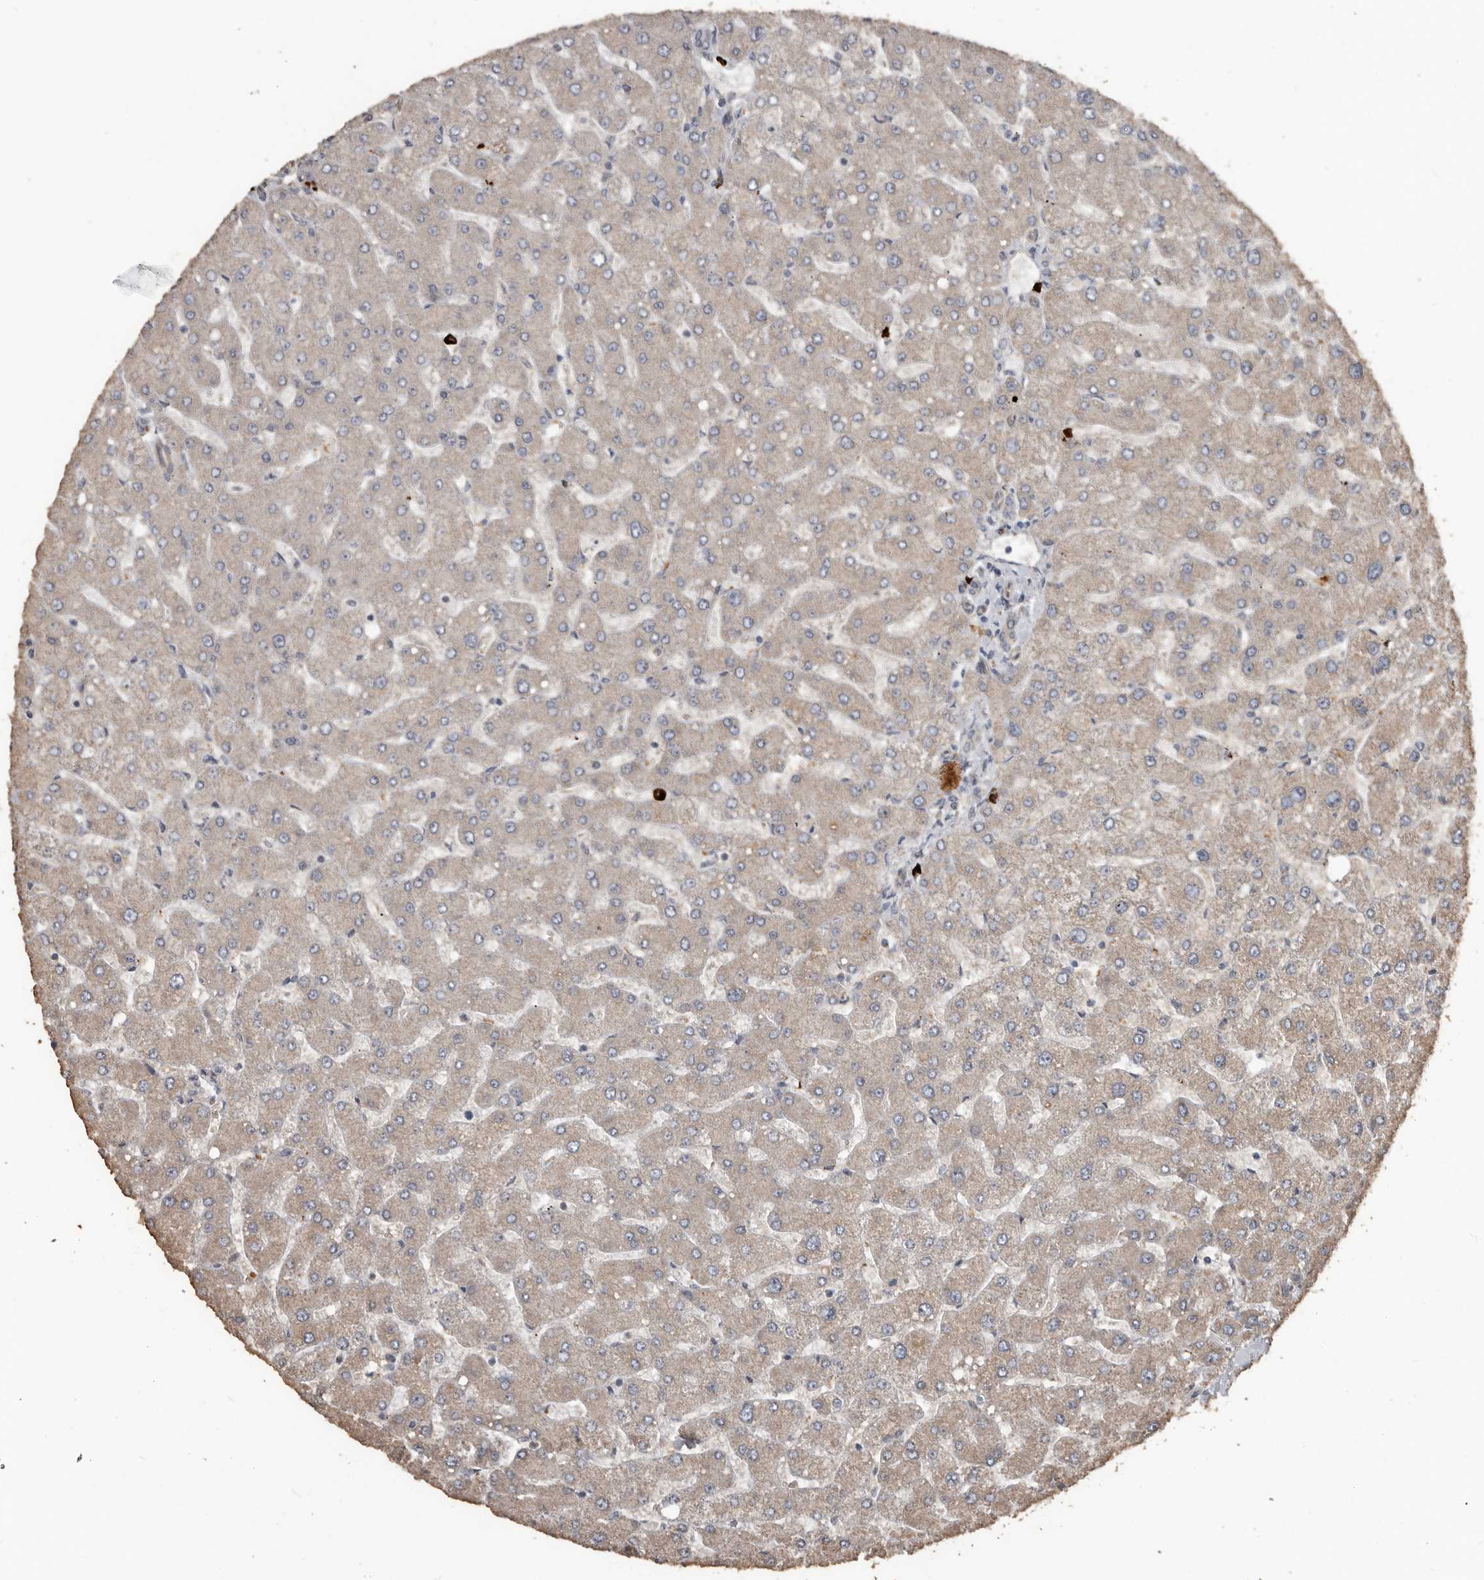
{"staining": {"intensity": "weak", "quantity": "<25%", "location": "cytoplasmic/membranous"}, "tissue": "liver", "cell_type": "Cholangiocytes", "image_type": "normal", "snomed": [{"axis": "morphology", "description": "Normal tissue, NOS"}, {"axis": "topography", "description": "Liver"}], "caption": "This is an IHC image of benign liver. There is no expression in cholangiocytes.", "gene": "BAMBI", "patient": {"sex": "male", "age": 55}}